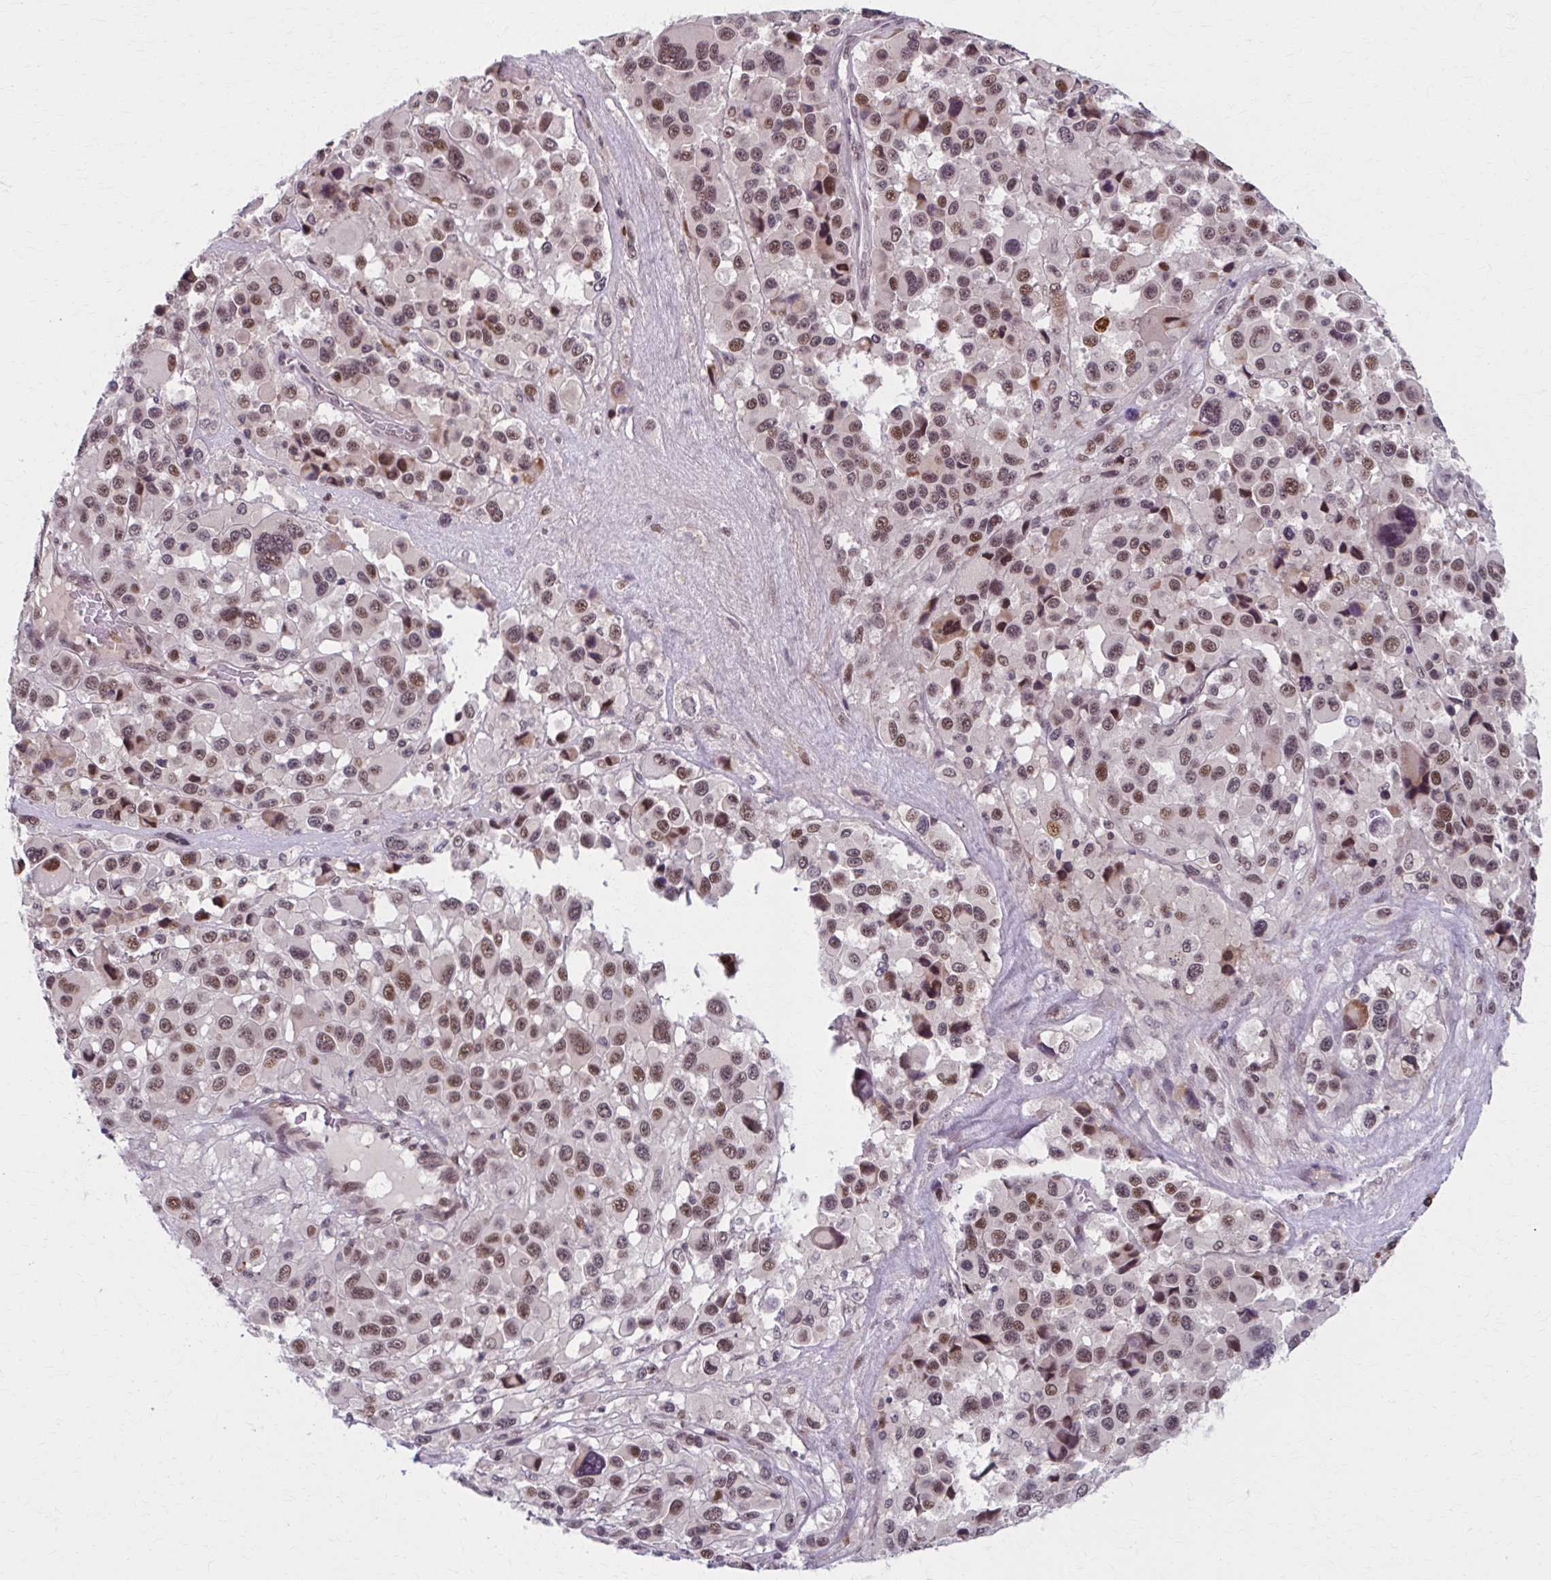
{"staining": {"intensity": "moderate", "quantity": ">75%", "location": "nuclear"}, "tissue": "melanoma", "cell_type": "Tumor cells", "image_type": "cancer", "snomed": [{"axis": "morphology", "description": "Malignant melanoma, Metastatic site"}, {"axis": "topography", "description": "Lymph node"}], "caption": "A micrograph showing moderate nuclear expression in approximately >75% of tumor cells in malignant melanoma (metastatic site), as visualized by brown immunohistochemical staining.", "gene": "SETBP1", "patient": {"sex": "female", "age": 65}}